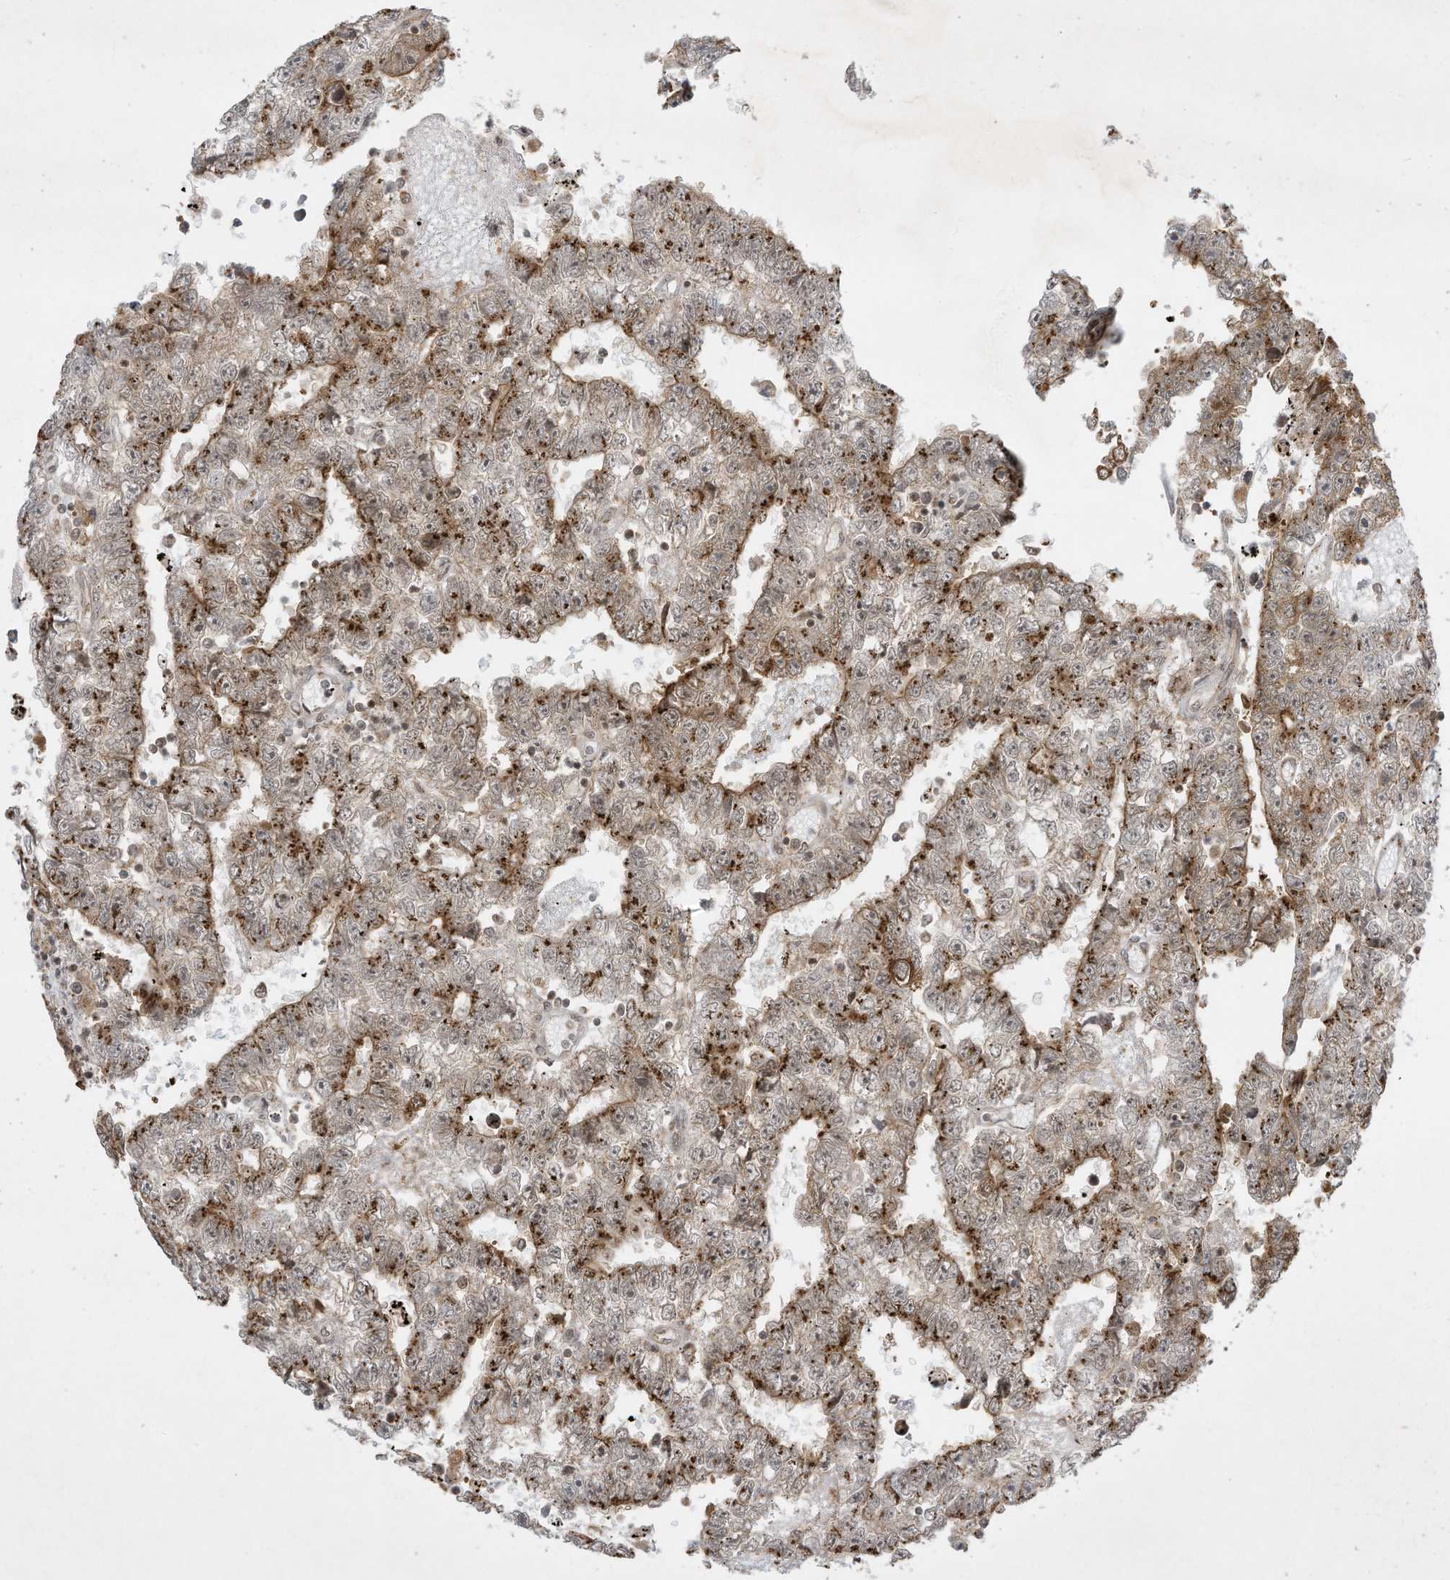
{"staining": {"intensity": "moderate", "quantity": ">75%", "location": "cytoplasmic/membranous"}, "tissue": "testis cancer", "cell_type": "Tumor cells", "image_type": "cancer", "snomed": [{"axis": "morphology", "description": "Carcinoma, Embryonal, NOS"}, {"axis": "topography", "description": "Testis"}], "caption": "Testis cancer was stained to show a protein in brown. There is medium levels of moderate cytoplasmic/membranous staining in approximately >75% of tumor cells.", "gene": "CERT1", "patient": {"sex": "male", "age": 25}}